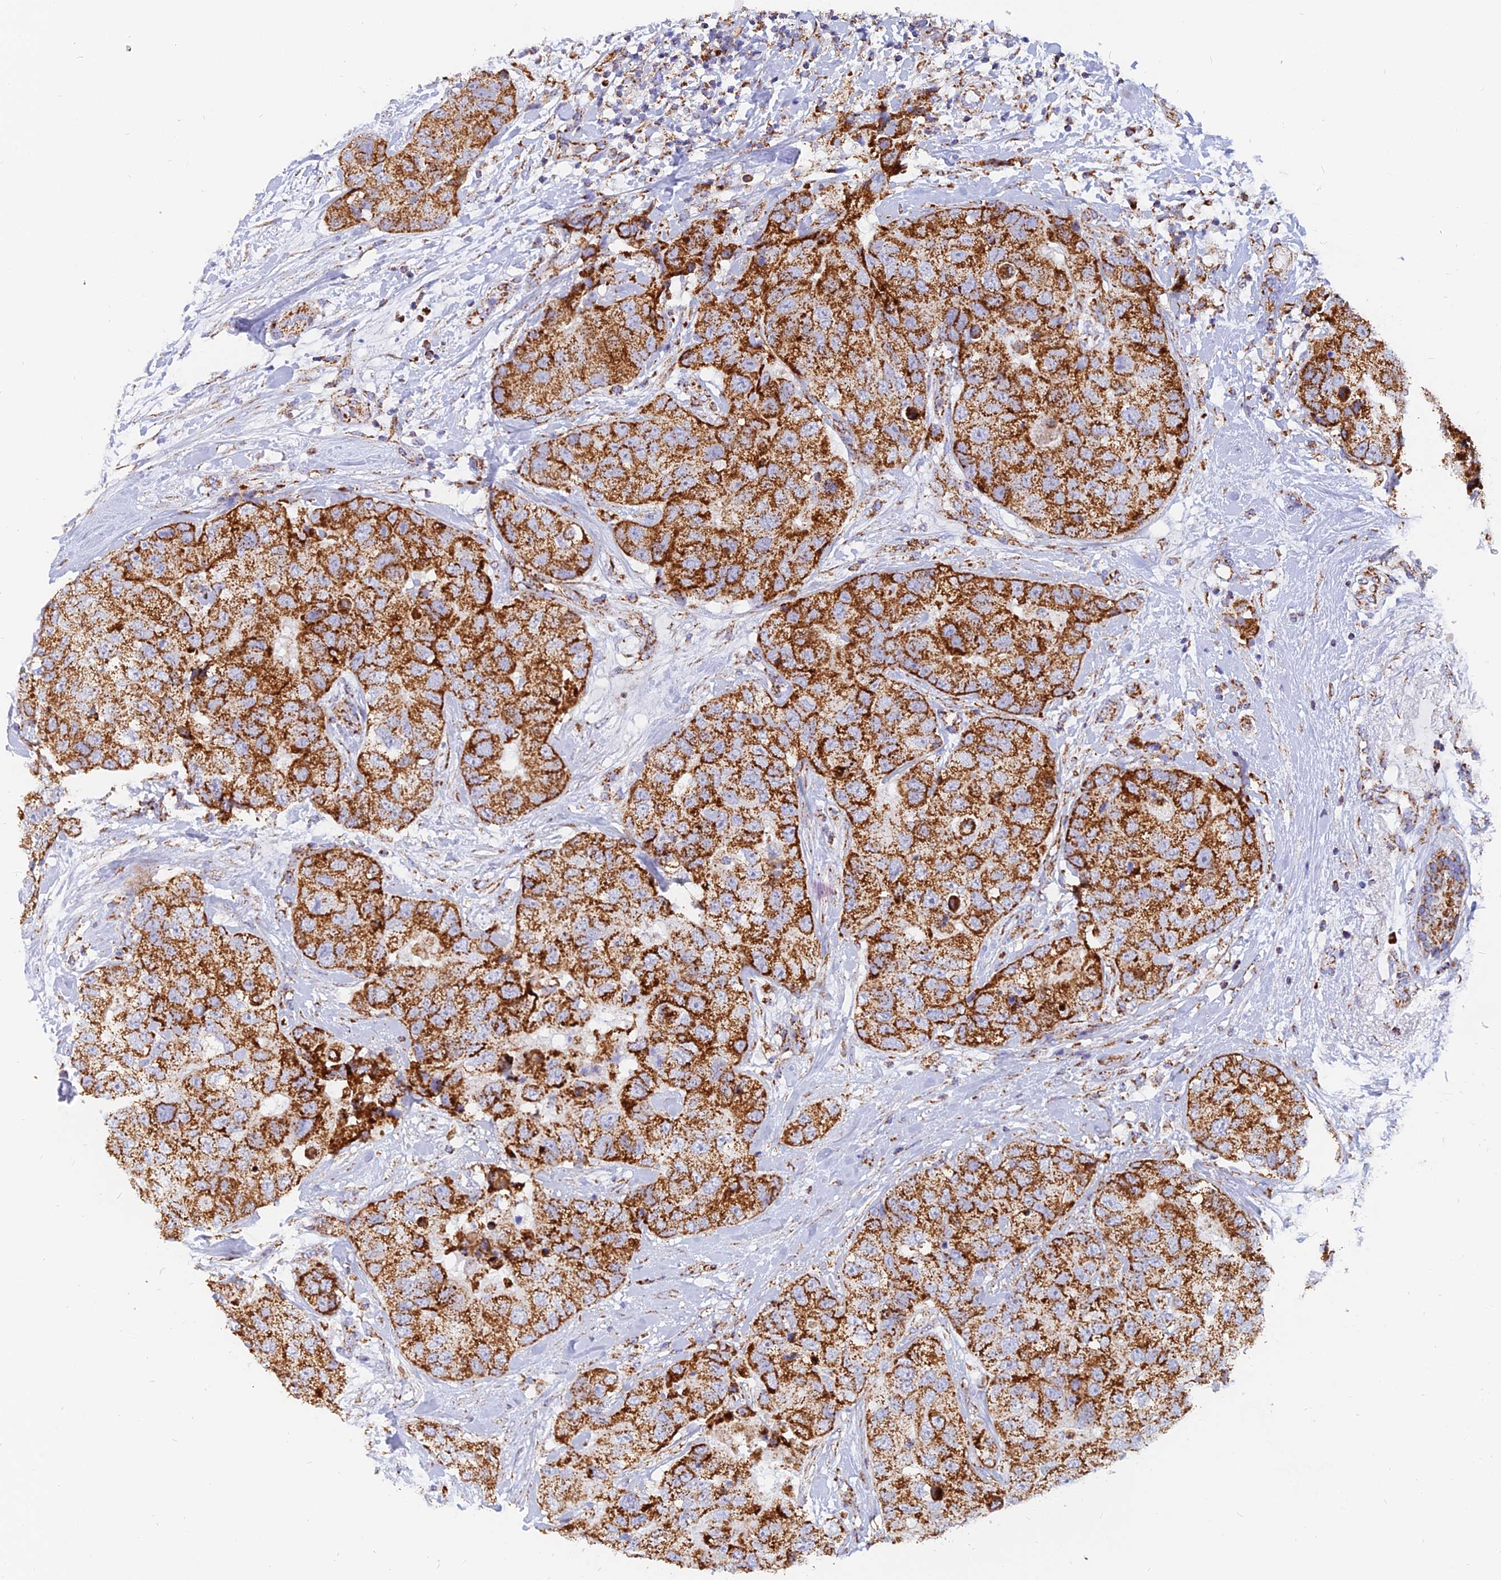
{"staining": {"intensity": "strong", "quantity": ">75%", "location": "cytoplasmic/membranous"}, "tissue": "breast cancer", "cell_type": "Tumor cells", "image_type": "cancer", "snomed": [{"axis": "morphology", "description": "Duct carcinoma"}, {"axis": "topography", "description": "Breast"}], "caption": "An image showing strong cytoplasmic/membranous staining in approximately >75% of tumor cells in infiltrating ductal carcinoma (breast), as visualized by brown immunohistochemical staining.", "gene": "NDUFB6", "patient": {"sex": "female", "age": 62}}